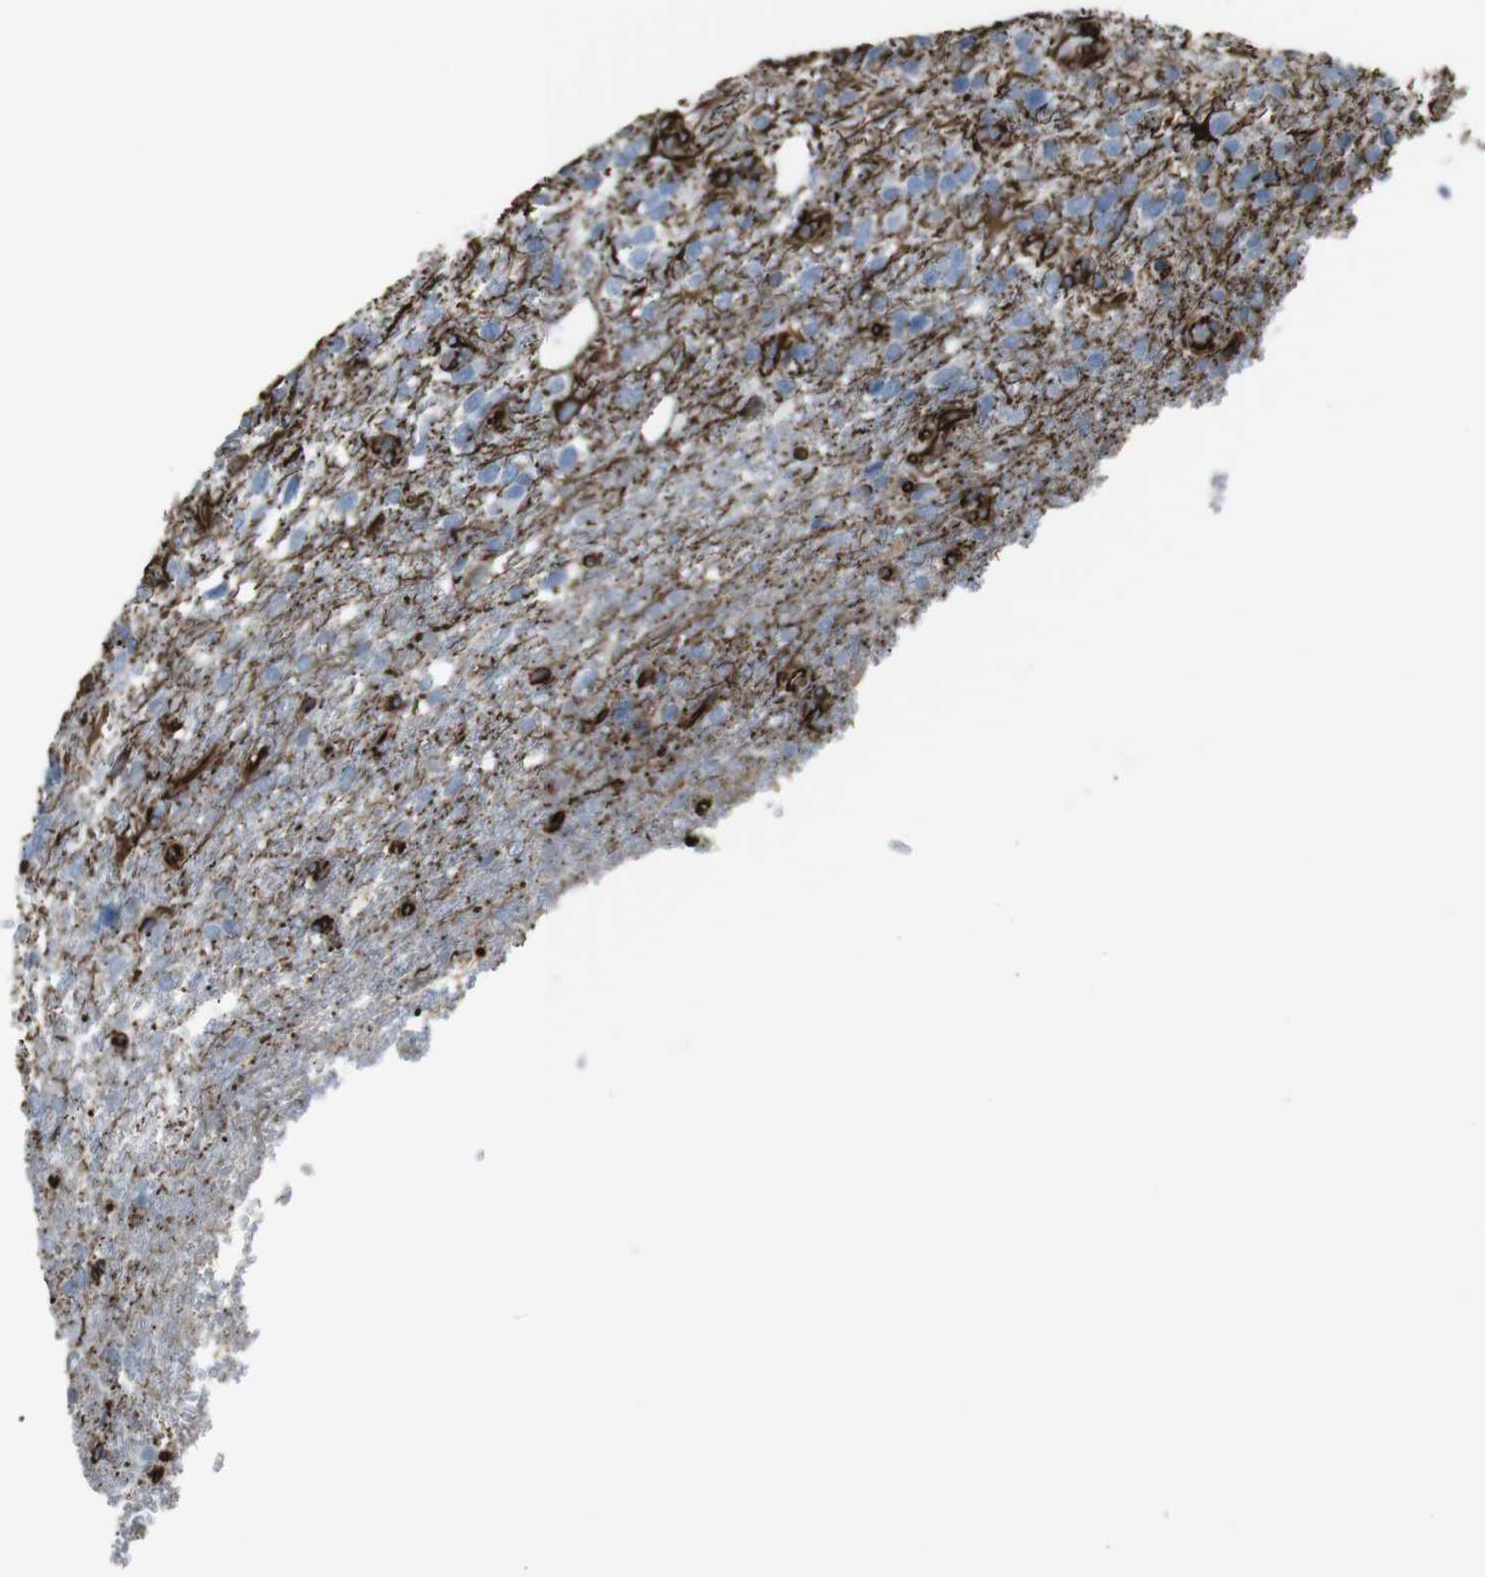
{"staining": {"intensity": "negative", "quantity": "none", "location": "none"}, "tissue": "glioma", "cell_type": "Tumor cells", "image_type": "cancer", "snomed": [{"axis": "morphology", "description": "Glioma, malignant, High grade"}, {"axis": "topography", "description": "Brain"}], "caption": "Immunohistochemical staining of human malignant glioma (high-grade) shows no significant positivity in tumor cells.", "gene": "ZDHHC6", "patient": {"sex": "female", "age": 58}}